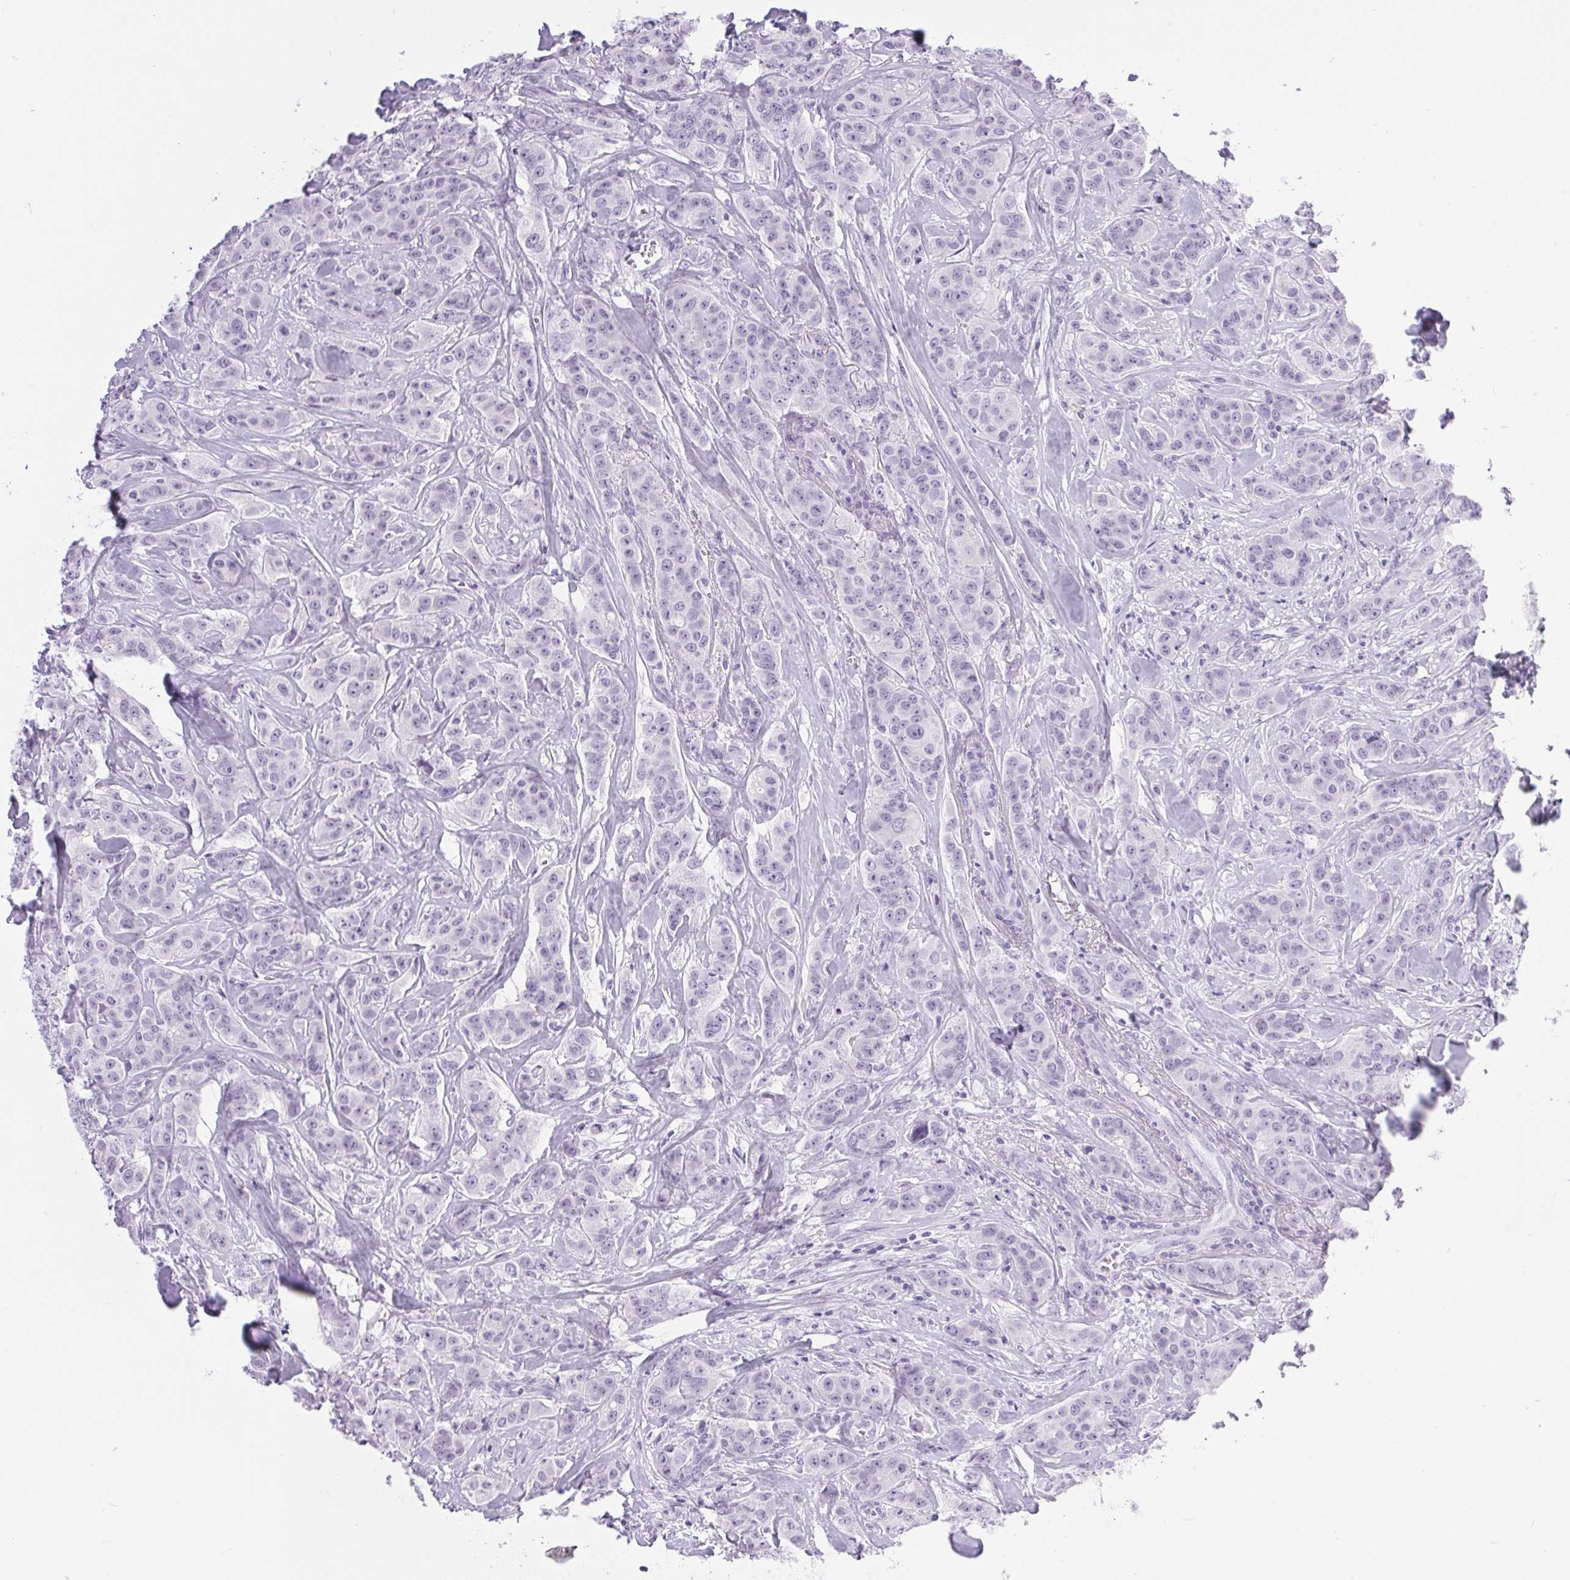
{"staining": {"intensity": "negative", "quantity": "none", "location": "none"}, "tissue": "breast cancer", "cell_type": "Tumor cells", "image_type": "cancer", "snomed": [{"axis": "morphology", "description": "Duct carcinoma"}, {"axis": "topography", "description": "Breast"}], "caption": "Tumor cells are negative for protein expression in human breast cancer.", "gene": "XDH", "patient": {"sex": "female", "age": 43}}